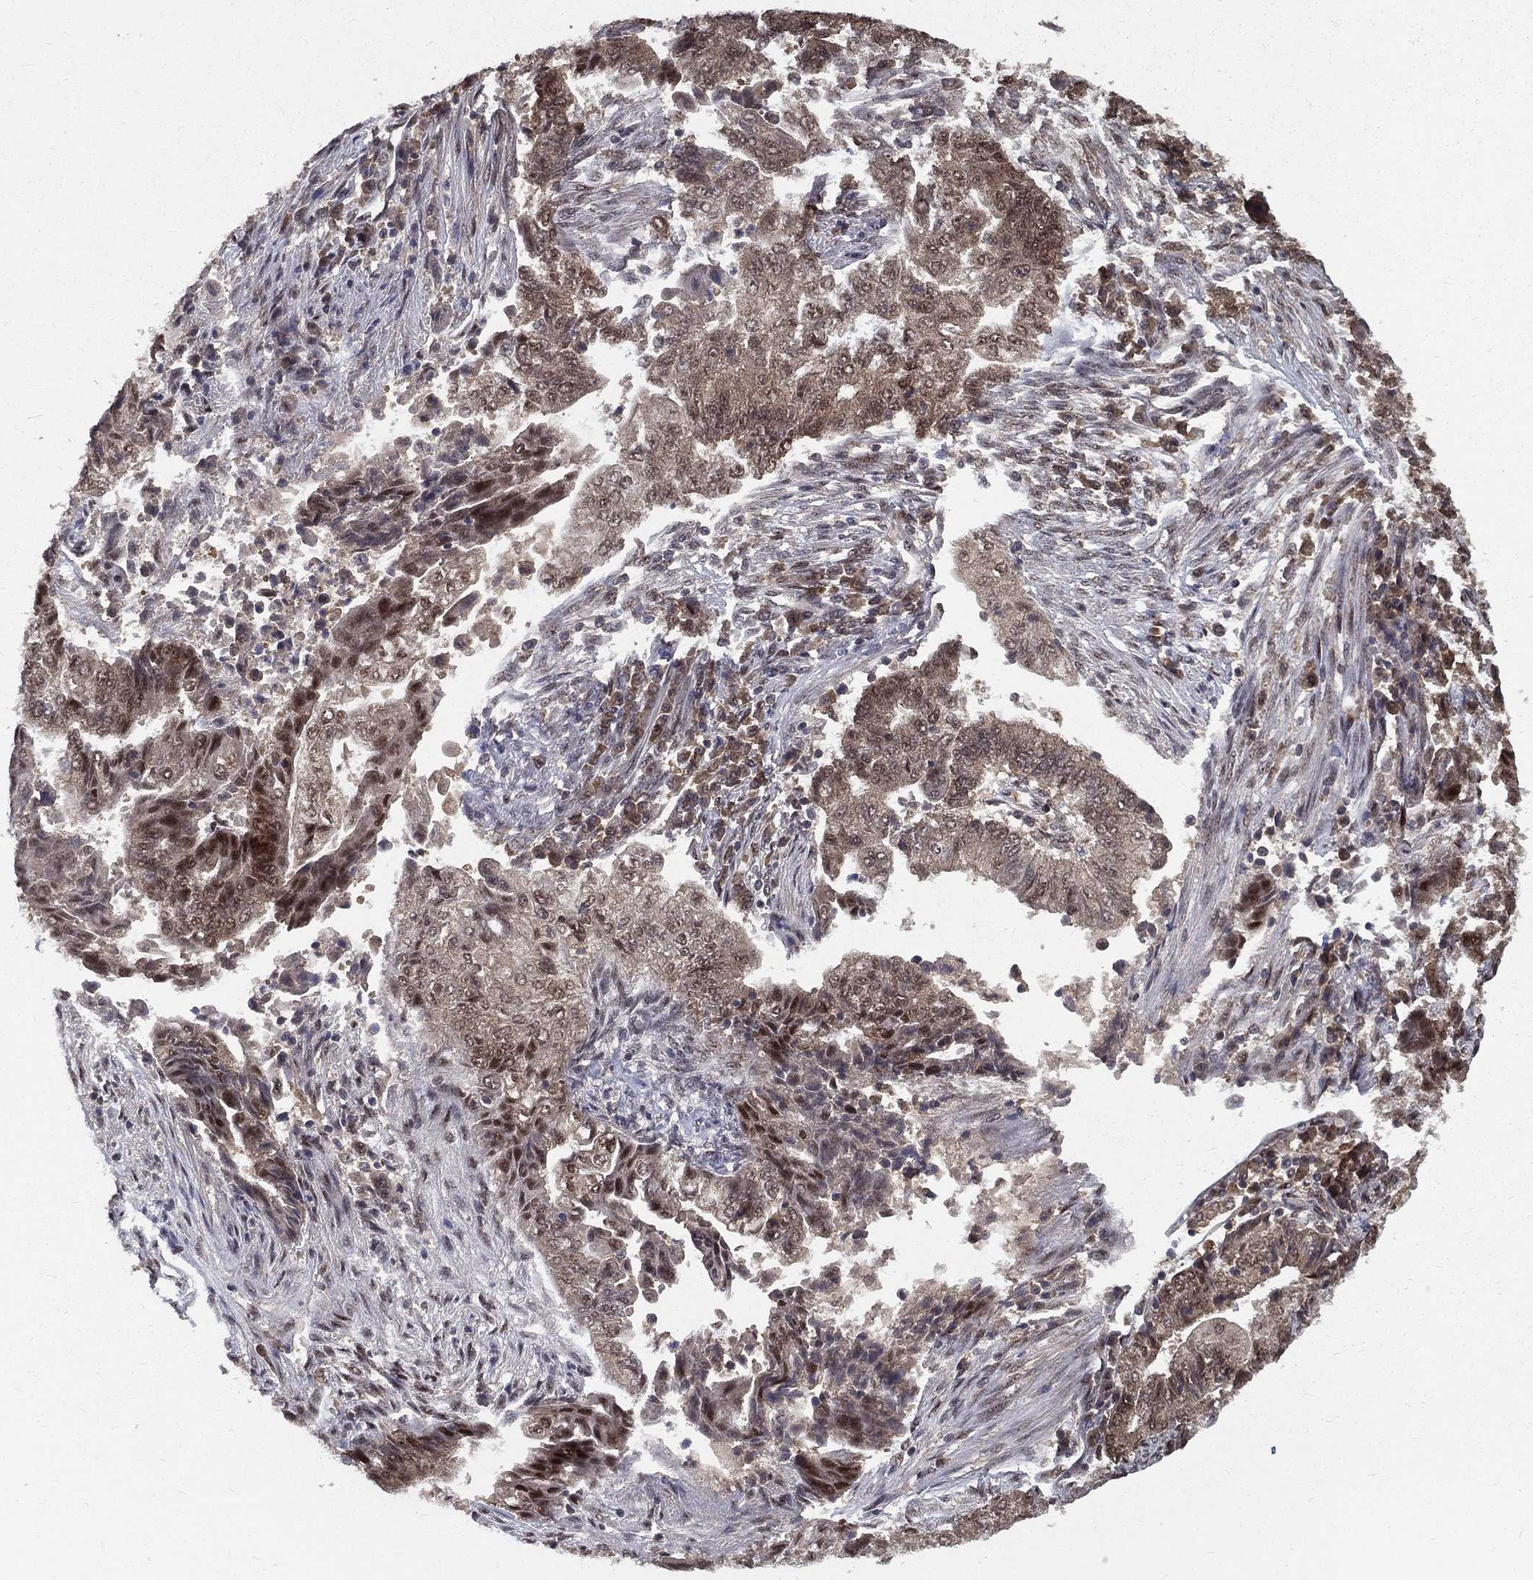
{"staining": {"intensity": "moderate", "quantity": "<25%", "location": "cytoplasmic/membranous,nuclear"}, "tissue": "endometrial cancer", "cell_type": "Tumor cells", "image_type": "cancer", "snomed": [{"axis": "morphology", "description": "Adenocarcinoma, NOS"}, {"axis": "topography", "description": "Uterus"}, {"axis": "topography", "description": "Endometrium"}], "caption": "DAB (3,3'-diaminobenzidine) immunohistochemical staining of human endometrial adenocarcinoma shows moderate cytoplasmic/membranous and nuclear protein expression in about <25% of tumor cells.", "gene": "CARM1", "patient": {"sex": "female", "age": 54}}